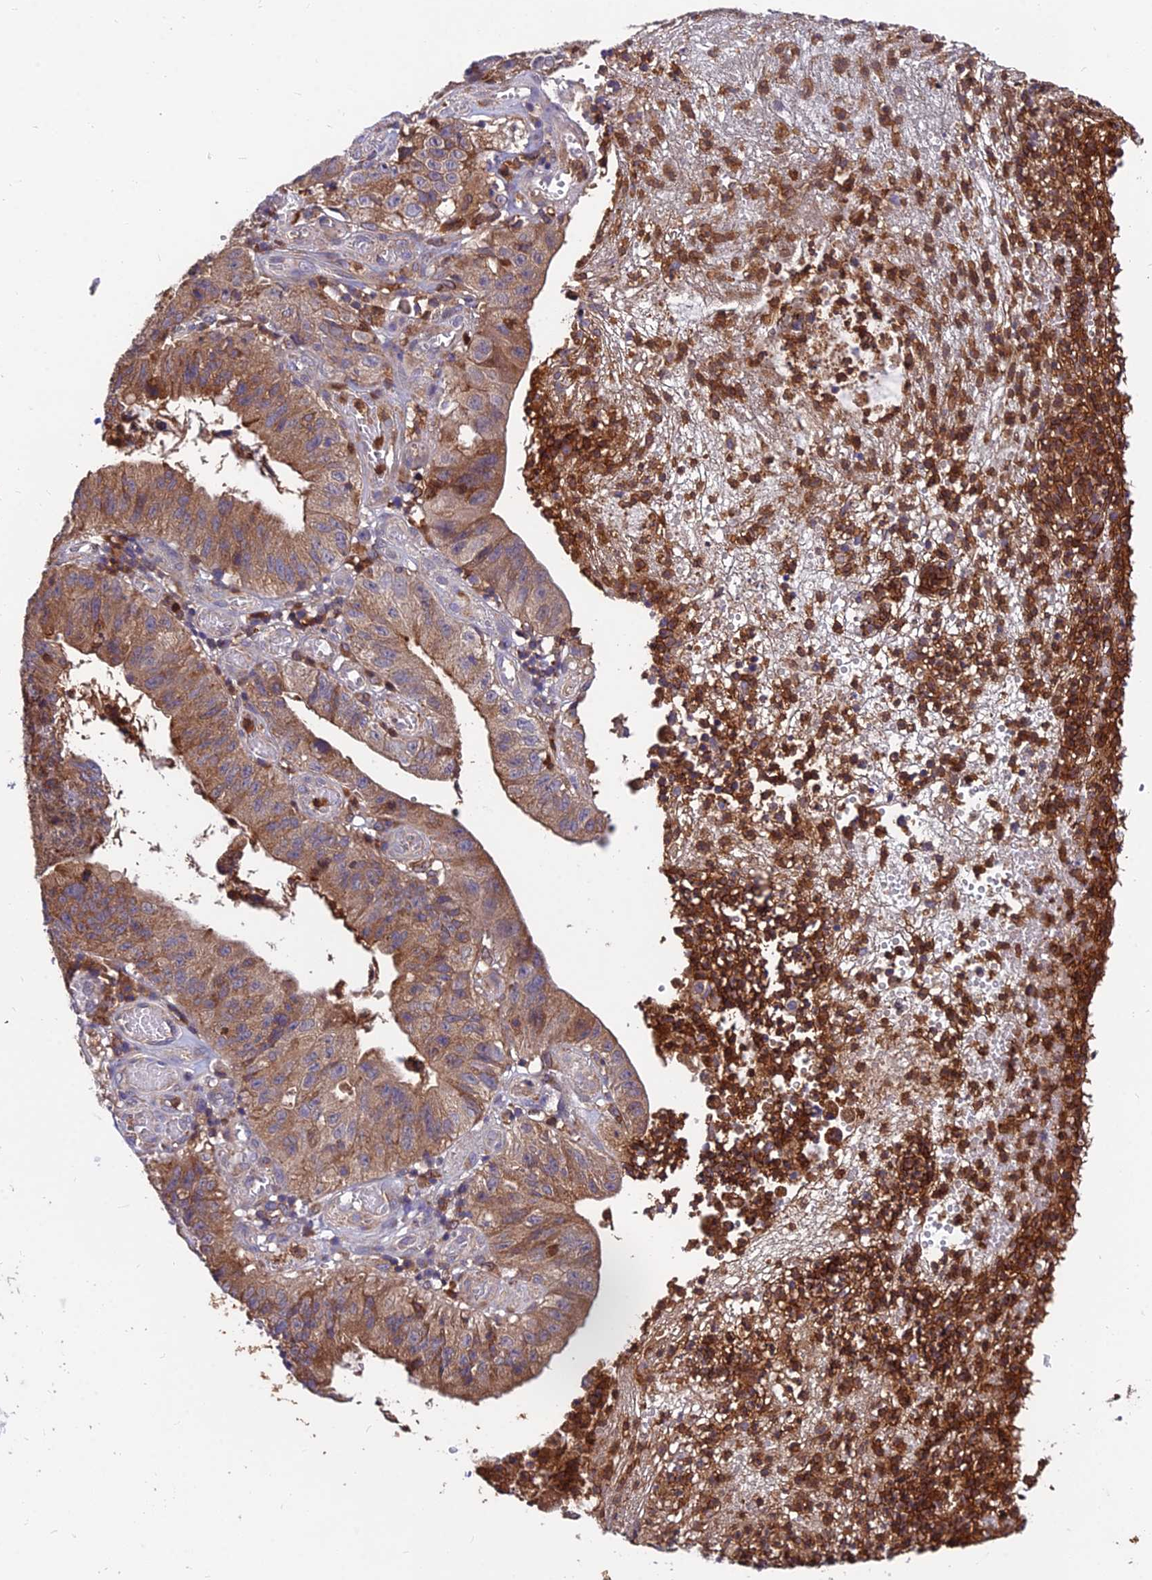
{"staining": {"intensity": "moderate", "quantity": ">75%", "location": "cytoplasmic/membranous"}, "tissue": "stomach cancer", "cell_type": "Tumor cells", "image_type": "cancer", "snomed": [{"axis": "morphology", "description": "Adenocarcinoma, NOS"}, {"axis": "topography", "description": "Stomach"}], "caption": "Immunohistochemistry (IHC) image of stomach cancer (adenocarcinoma) stained for a protein (brown), which reveals medium levels of moderate cytoplasmic/membranous staining in about >75% of tumor cells.", "gene": "UMAD1", "patient": {"sex": "male", "age": 59}}